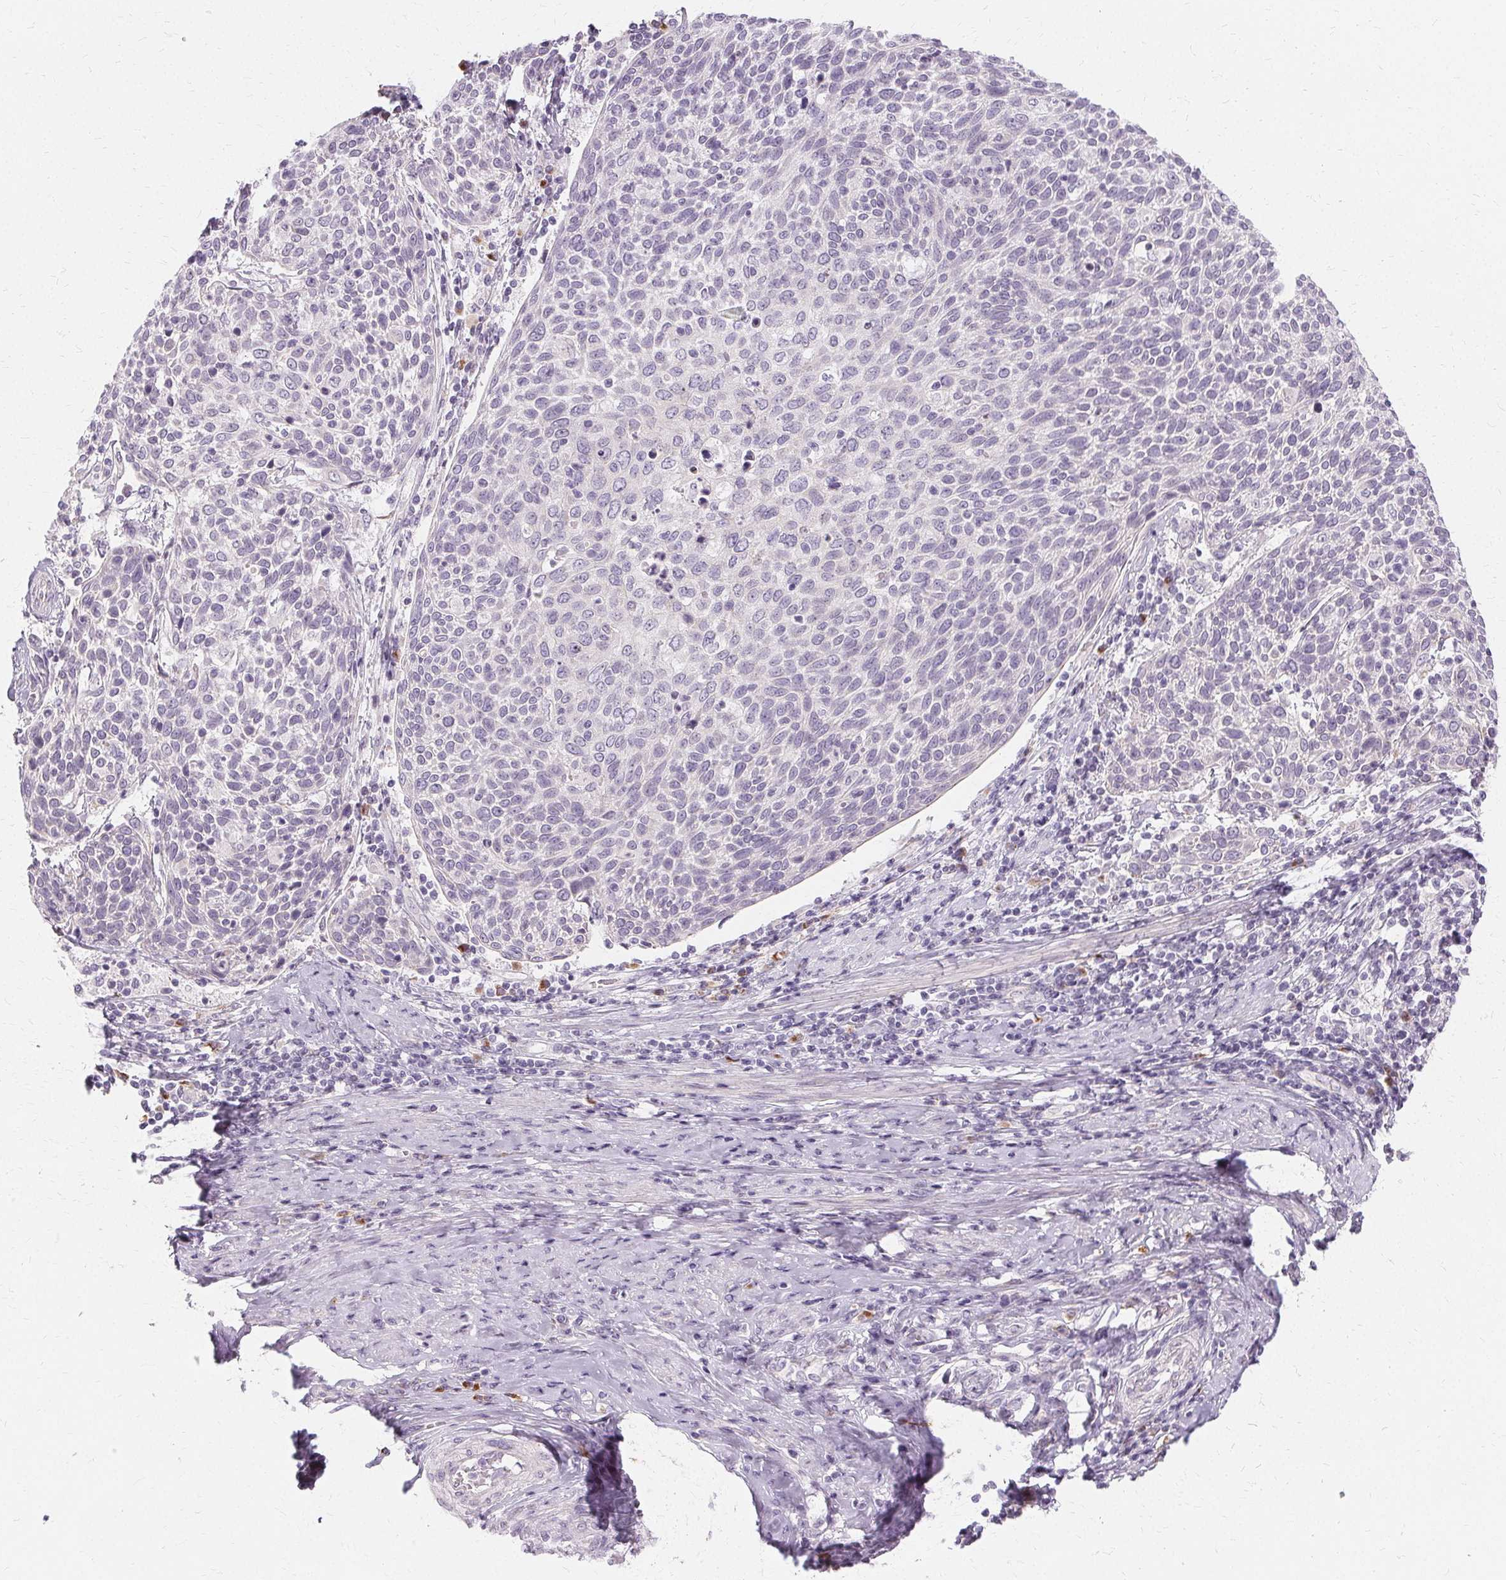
{"staining": {"intensity": "negative", "quantity": "none", "location": "none"}, "tissue": "cervical cancer", "cell_type": "Tumor cells", "image_type": "cancer", "snomed": [{"axis": "morphology", "description": "Squamous cell carcinoma, NOS"}, {"axis": "topography", "description": "Cervix"}], "caption": "IHC photomicrograph of neoplastic tissue: squamous cell carcinoma (cervical) stained with DAB exhibits no significant protein expression in tumor cells.", "gene": "FCRL3", "patient": {"sex": "female", "age": 61}}